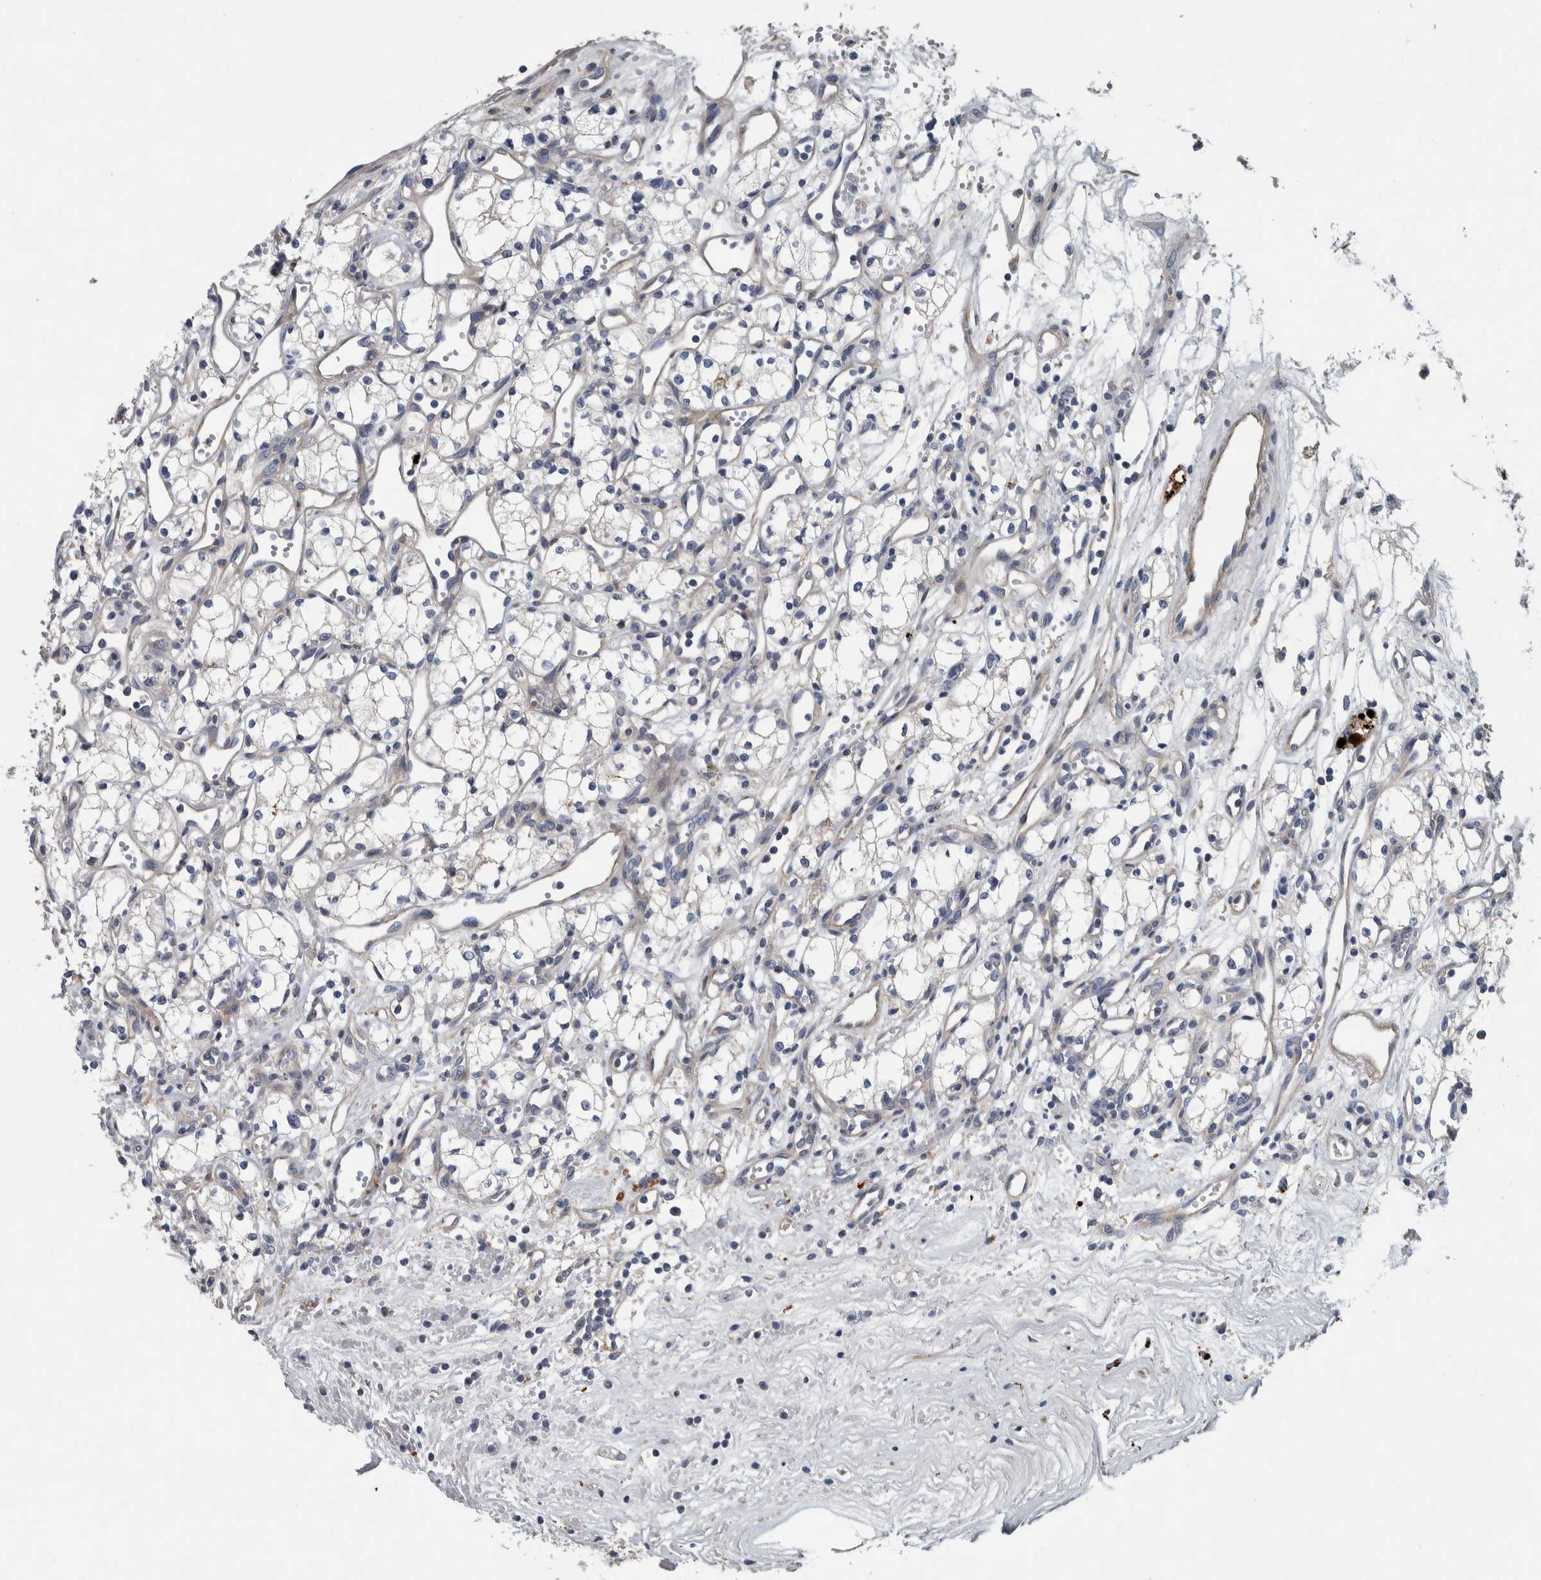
{"staining": {"intensity": "negative", "quantity": "none", "location": "none"}, "tissue": "renal cancer", "cell_type": "Tumor cells", "image_type": "cancer", "snomed": [{"axis": "morphology", "description": "Adenocarcinoma, NOS"}, {"axis": "topography", "description": "Kidney"}], "caption": "An immunohistochemistry histopathology image of renal cancer is shown. There is no staining in tumor cells of renal cancer.", "gene": "SERPINC1", "patient": {"sex": "male", "age": 59}}